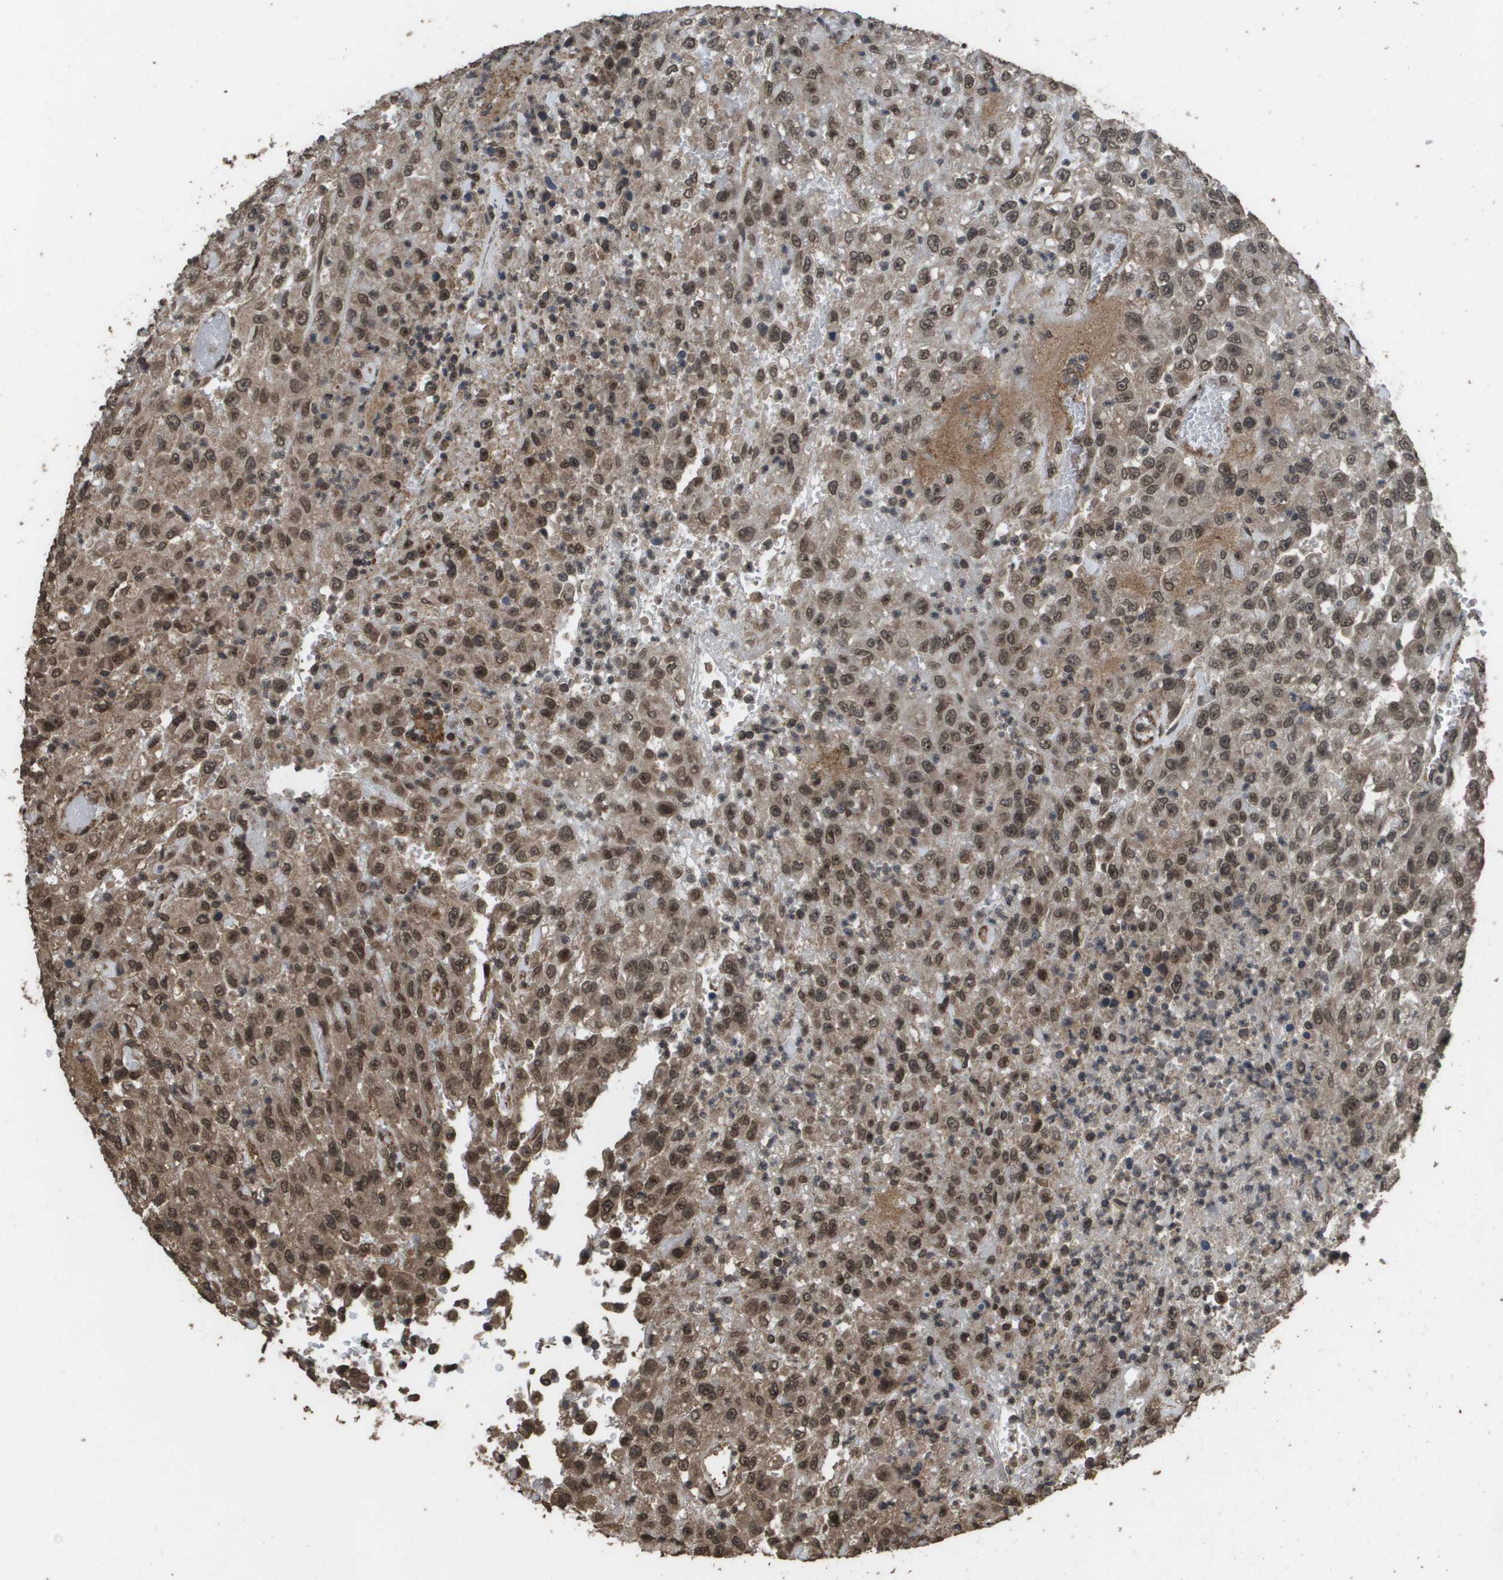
{"staining": {"intensity": "moderate", "quantity": ">75%", "location": "cytoplasmic/membranous,nuclear"}, "tissue": "urothelial cancer", "cell_type": "Tumor cells", "image_type": "cancer", "snomed": [{"axis": "morphology", "description": "Urothelial carcinoma, High grade"}, {"axis": "topography", "description": "Urinary bladder"}], "caption": "Brown immunohistochemical staining in human high-grade urothelial carcinoma shows moderate cytoplasmic/membranous and nuclear positivity in approximately >75% of tumor cells.", "gene": "AXIN2", "patient": {"sex": "male", "age": 46}}